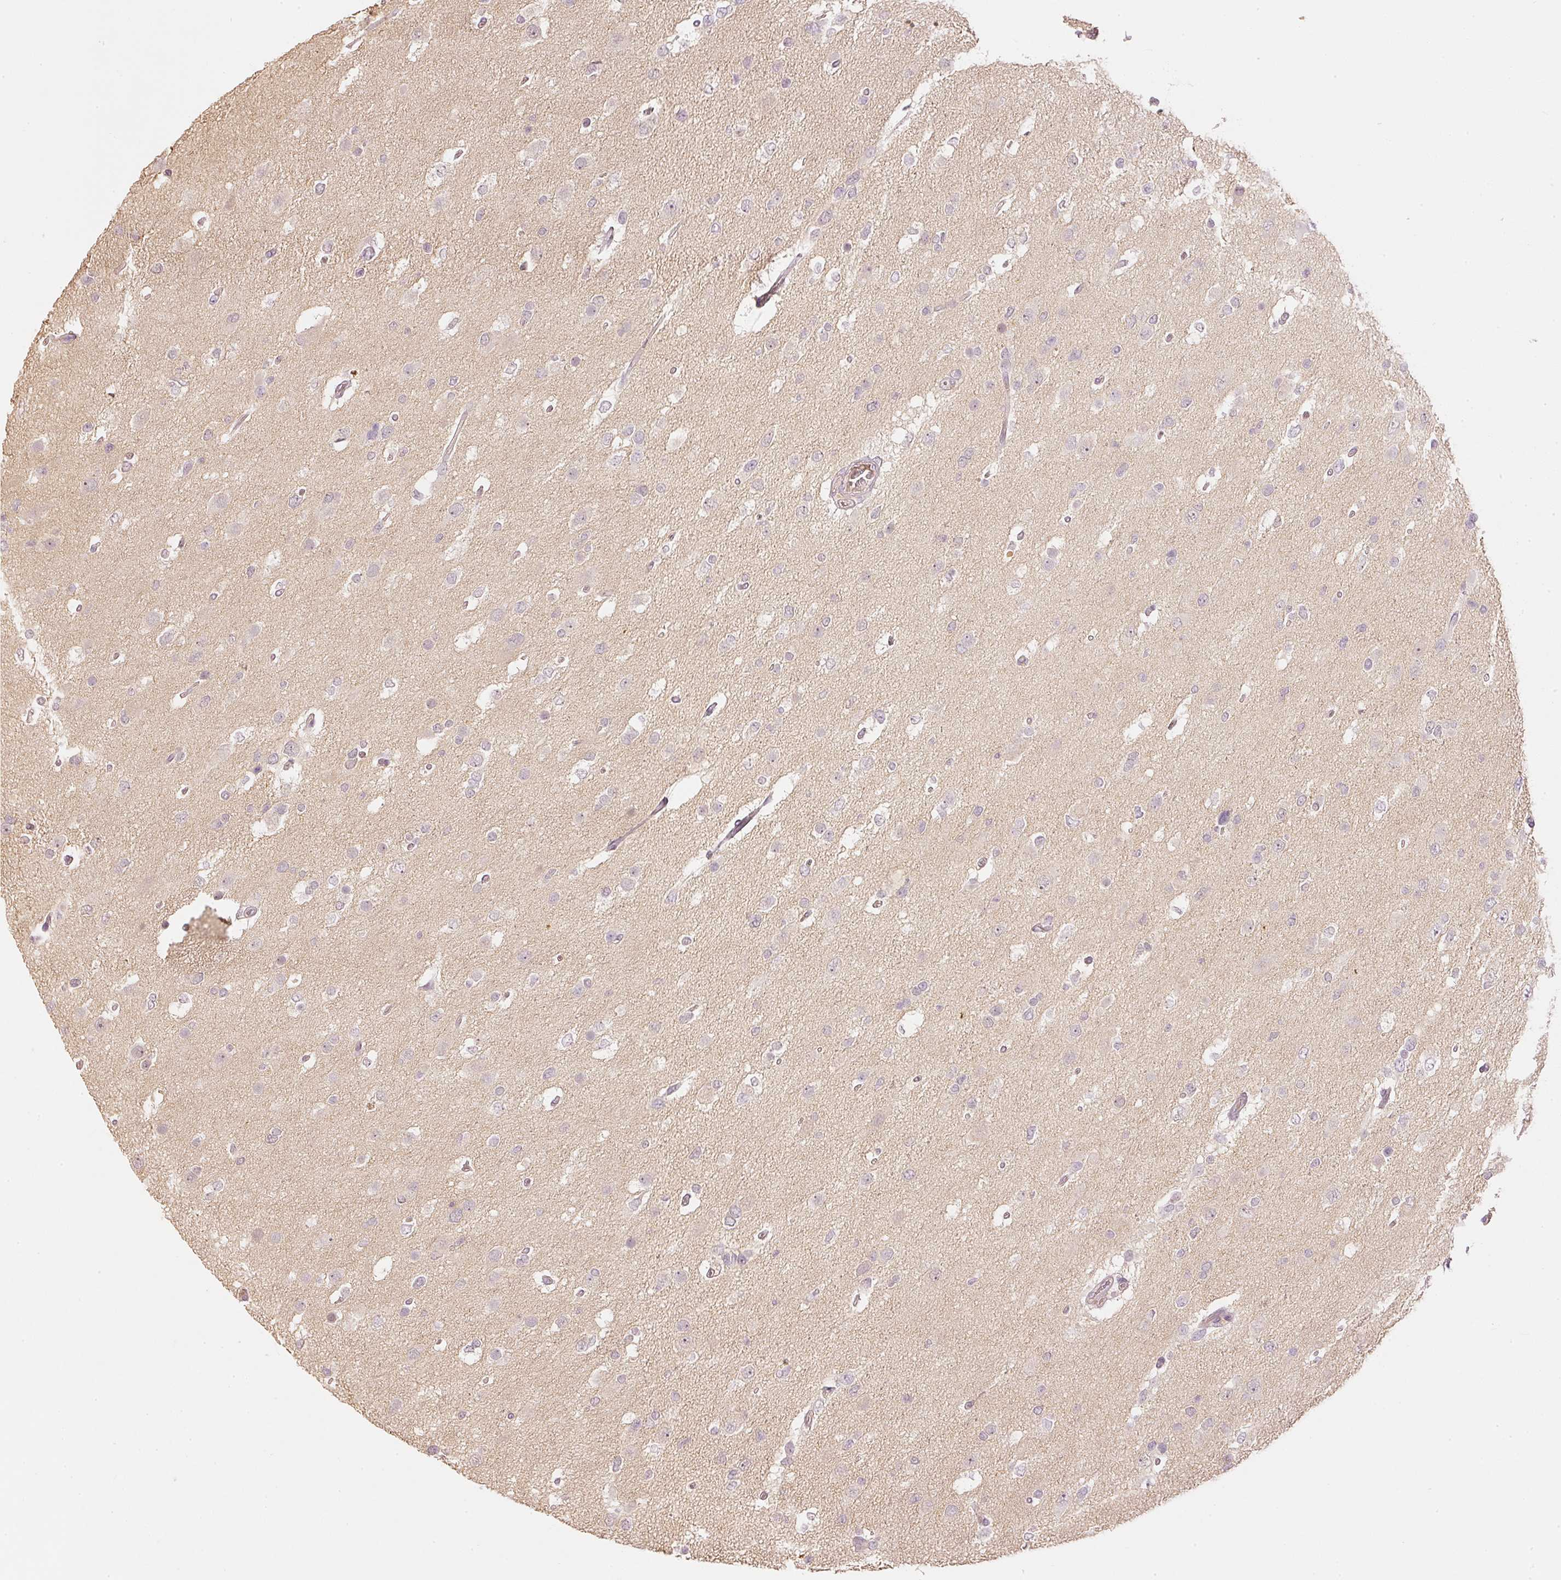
{"staining": {"intensity": "negative", "quantity": "none", "location": "none"}, "tissue": "glioma", "cell_type": "Tumor cells", "image_type": "cancer", "snomed": [{"axis": "morphology", "description": "Glioma, malignant, High grade"}, {"axis": "topography", "description": "Brain"}], "caption": "The histopathology image exhibits no significant positivity in tumor cells of glioma. Nuclei are stained in blue.", "gene": "GZMA", "patient": {"sex": "male", "age": 53}}